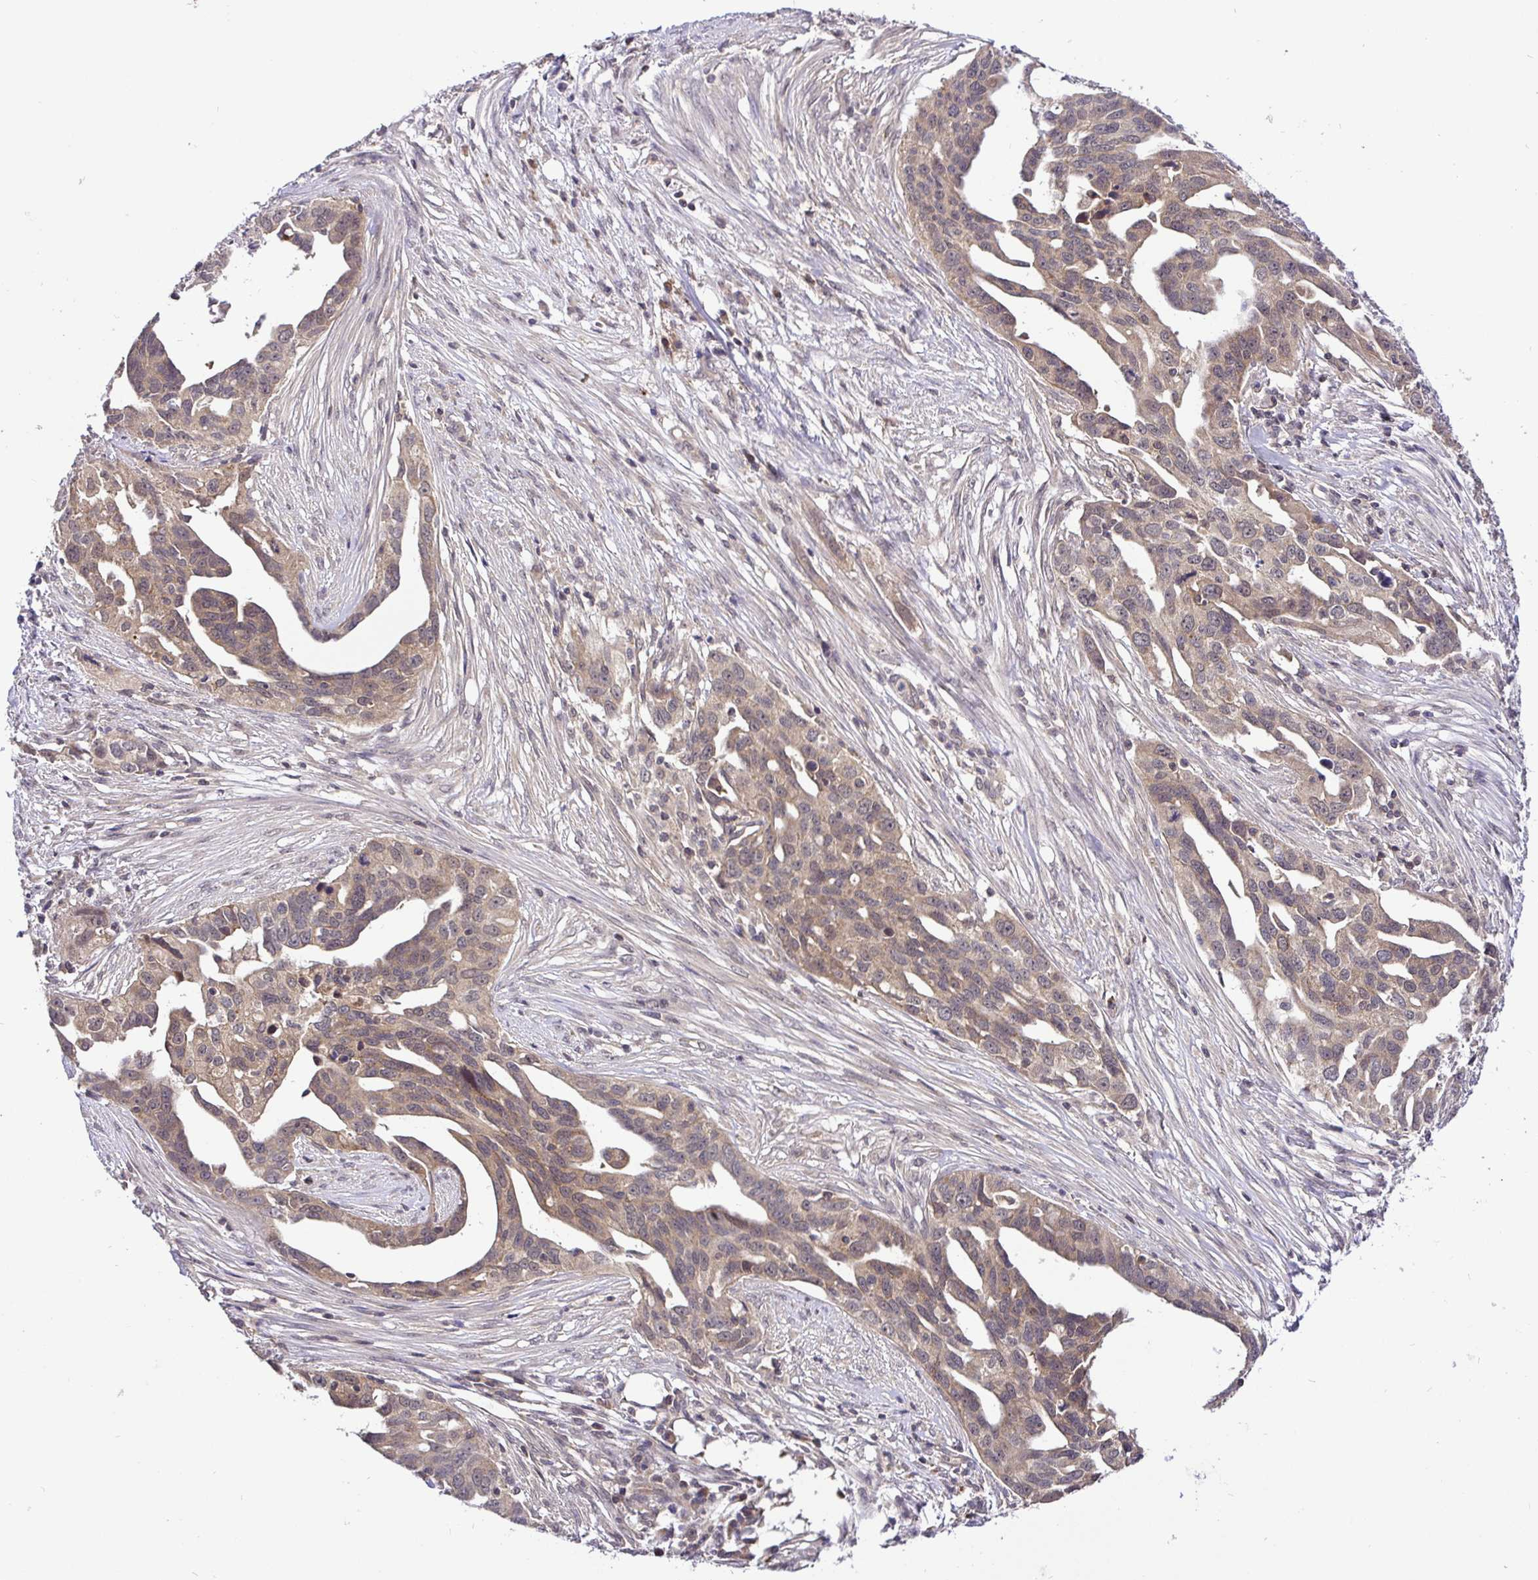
{"staining": {"intensity": "weak", "quantity": ">75%", "location": "cytoplasmic/membranous,nuclear"}, "tissue": "ovarian cancer", "cell_type": "Tumor cells", "image_type": "cancer", "snomed": [{"axis": "morphology", "description": "Carcinoma, endometroid"}, {"axis": "morphology", "description": "Cystadenocarcinoma, serous, NOS"}, {"axis": "topography", "description": "Ovary"}], "caption": "Immunohistochemistry of human serous cystadenocarcinoma (ovarian) demonstrates low levels of weak cytoplasmic/membranous and nuclear staining in about >75% of tumor cells. (DAB IHC, brown staining for protein, blue staining for nuclei).", "gene": "UBE2M", "patient": {"sex": "female", "age": 45}}